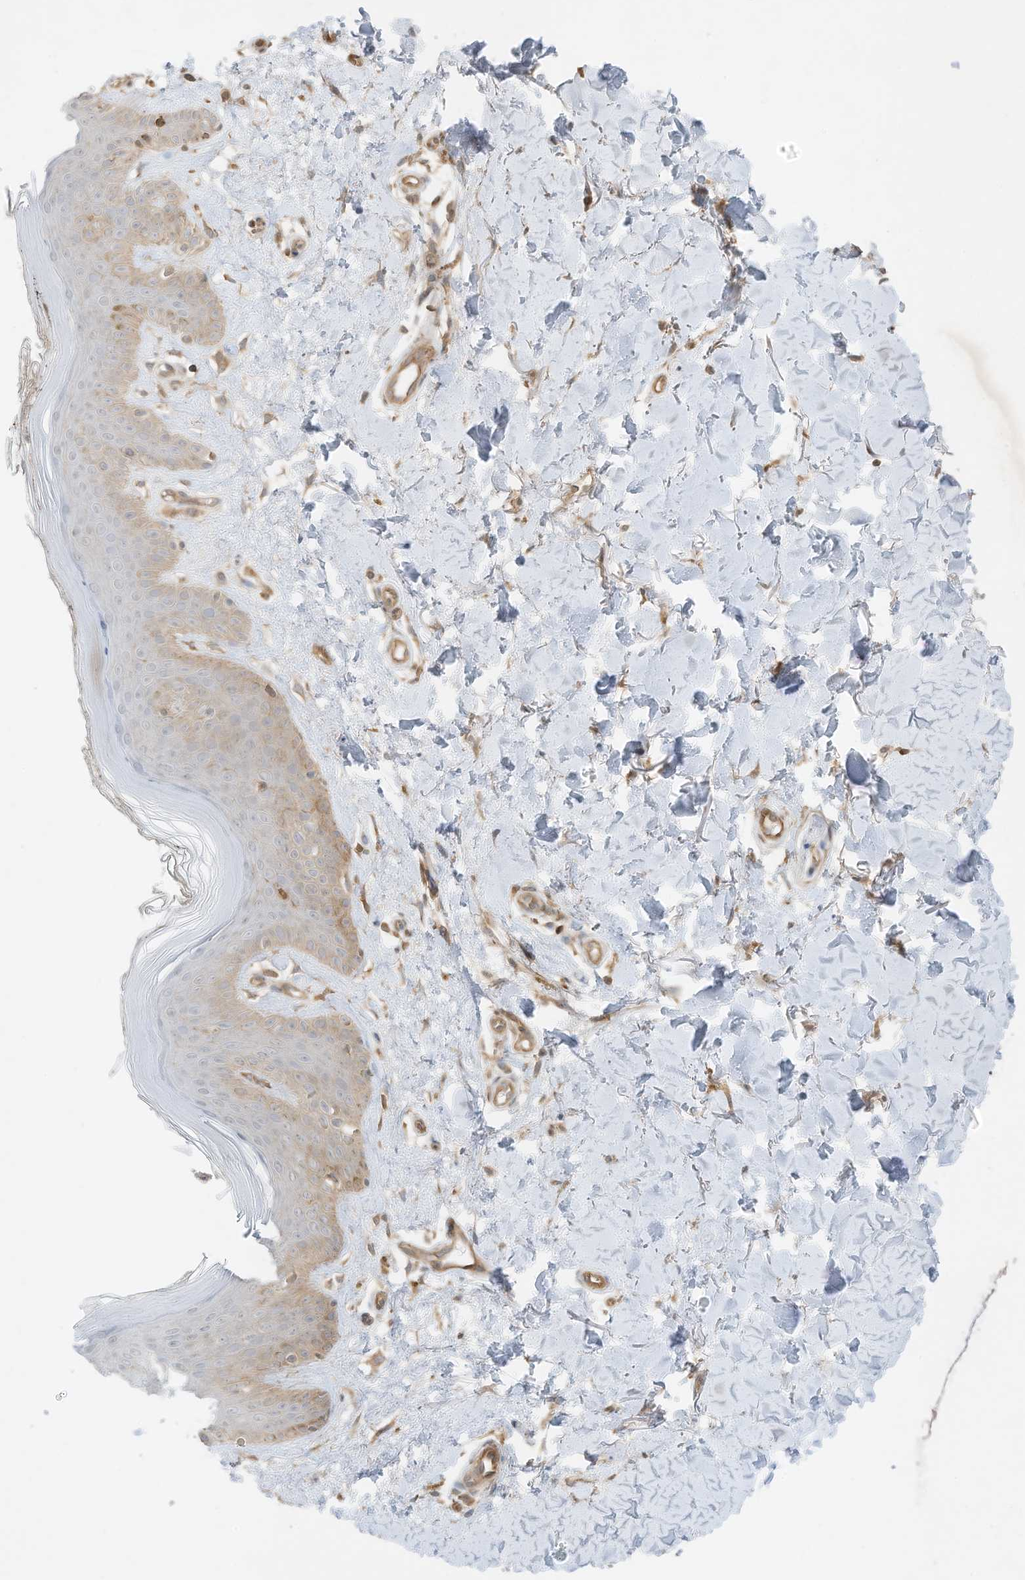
{"staining": {"intensity": "moderate", "quantity": ">75%", "location": "cytoplasmic/membranous"}, "tissue": "skin", "cell_type": "Fibroblasts", "image_type": "normal", "snomed": [{"axis": "morphology", "description": "Normal tissue, NOS"}, {"axis": "topography", "description": "Skin"}], "caption": "A micrograph showing moderate cytoplasmic/membranous expression in about >75% of fibroblasts in normal skin, as visualized by brown immunohistochemical staining.", "gene": "SLC25A12", "patient": {"sex": "female", "age": 64}}